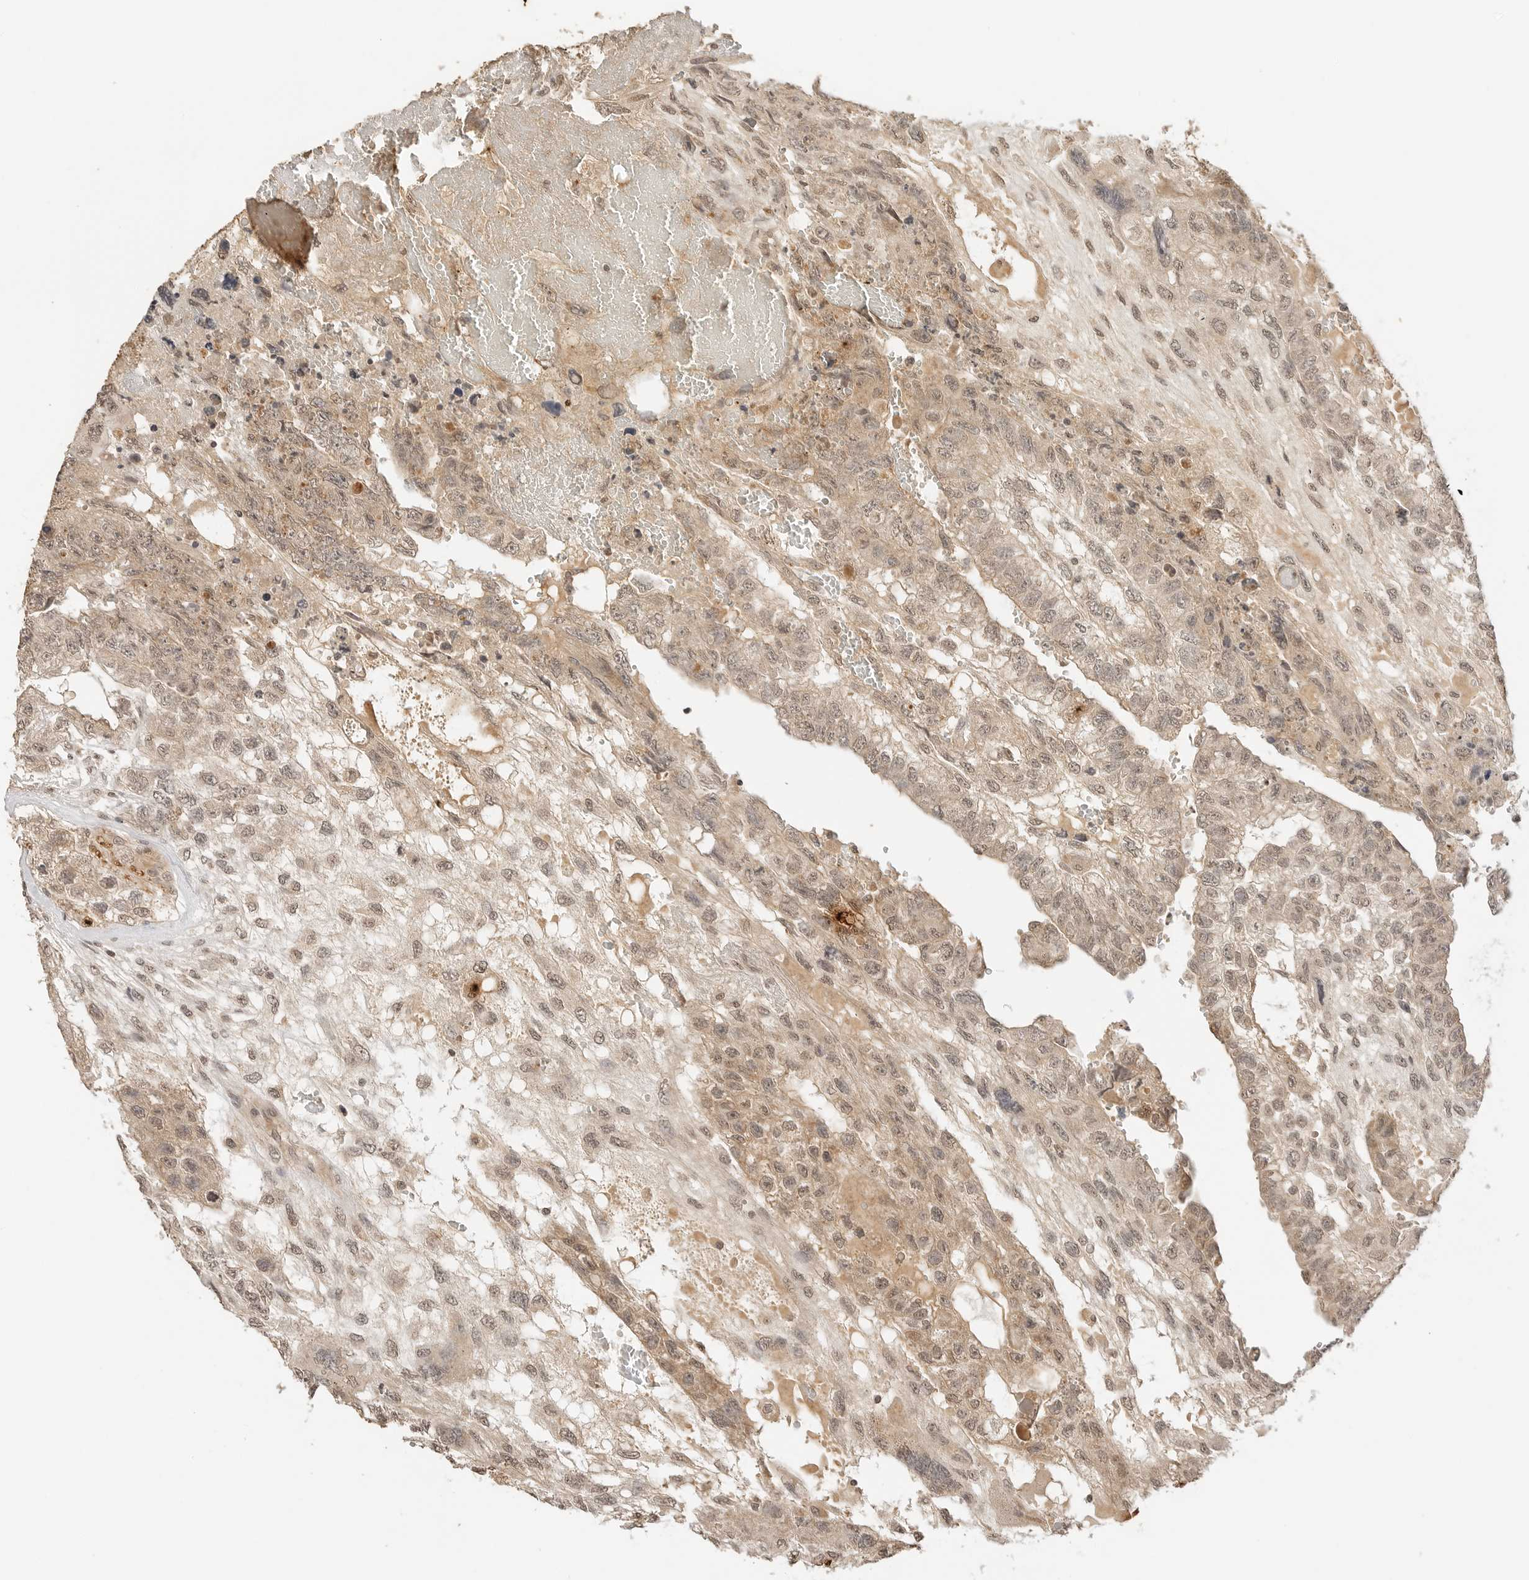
{"staining": {"intensity": "weak", "quantity": ">75%", "location": "cytoplasmic/membranous,nuclear"}, "tissue": "testis cancer", "cell_type": "Tumor cells", "image_type": "cancer", "snomed": [{"axis": "morphology", "description": "Carcinoma, Embryonal, NOS"}, {"axis": "topography", "description": "Testis"}], "caption": "A brown stain labels weak cytoplasmic/membranous and nuclear positivity of a protein in human testis cancer tumor cells. (IHC, brightfield microscopy, high magnification).", "gene": "GPR34", "patient": {"sex": "male", "age": 36}}